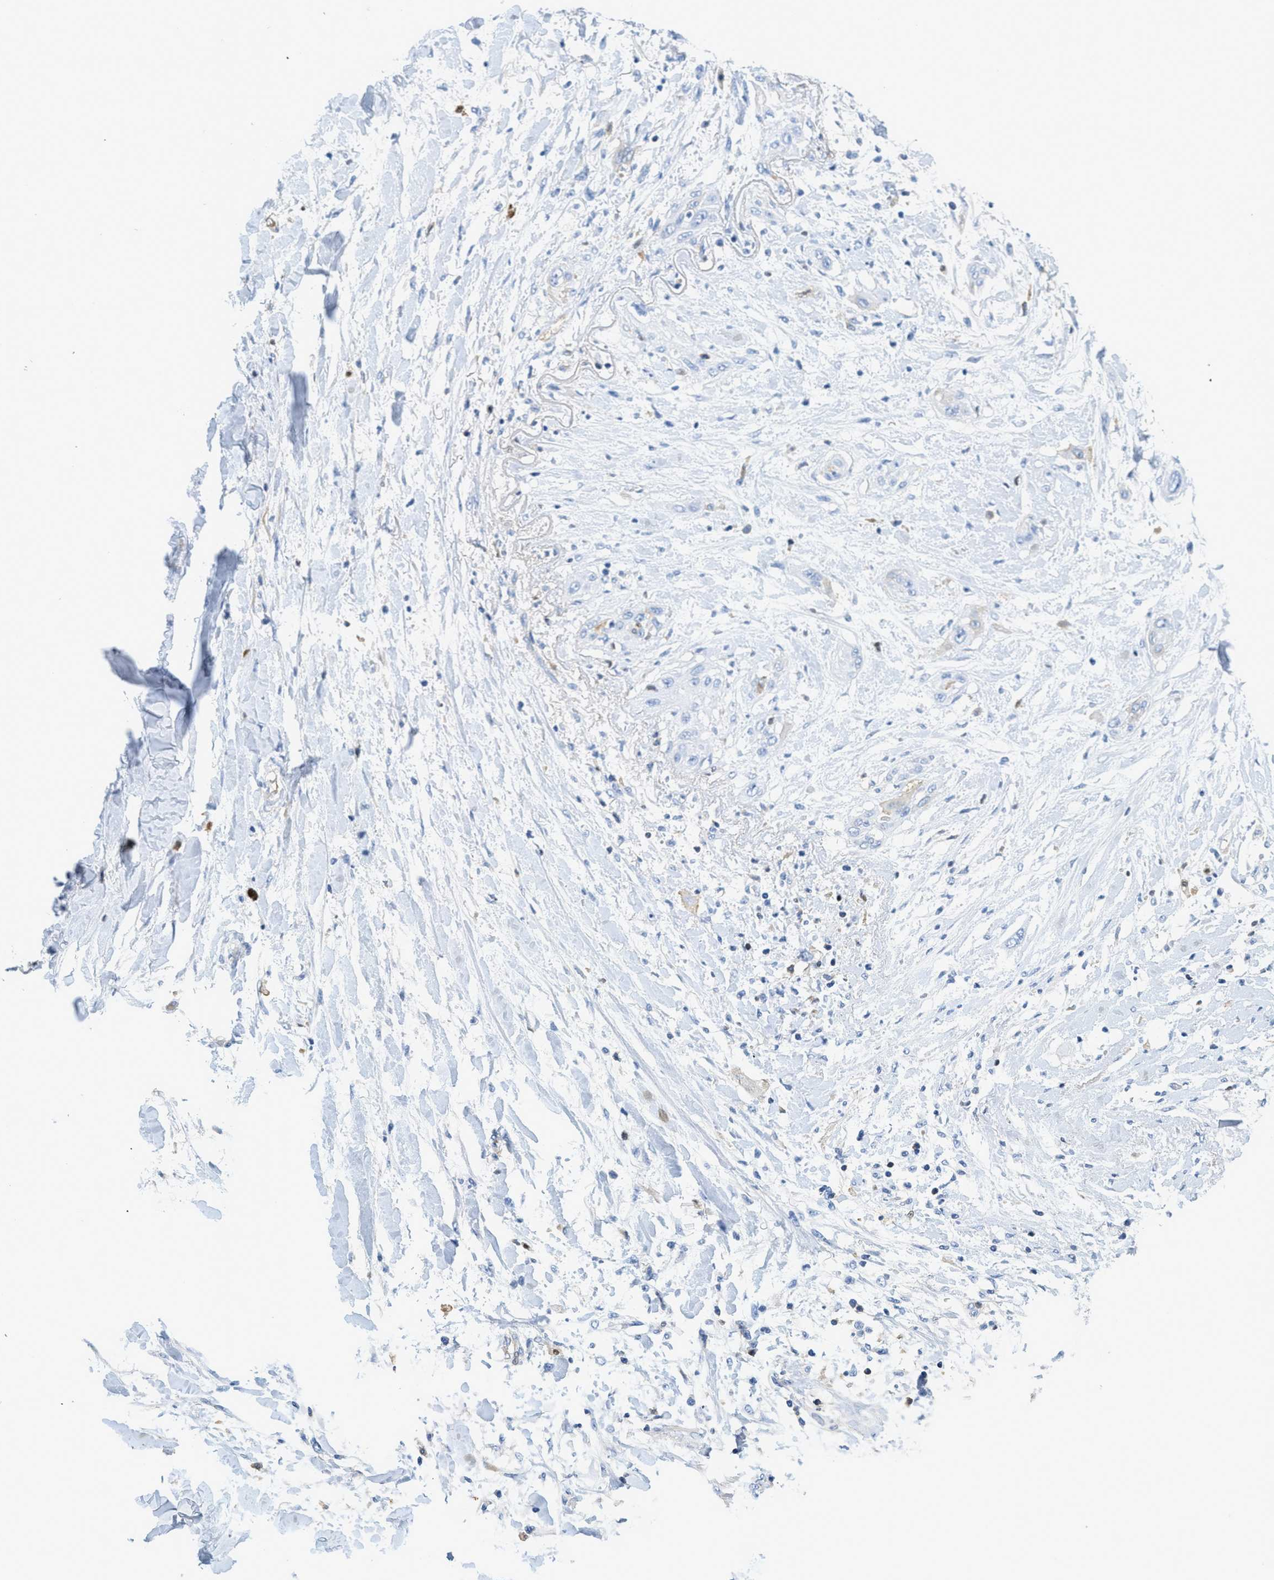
{"staining": {"intensity": "negative", "quantity": "none", "location": "none"}, "tissue": "lung cancer", "cell_type": "Tumor cells", "image_type": "cancer", "snomed": [{"axis": "morphology", "description": "Squamous cell carcinoma, NOS"}, {"axis": "topography", "description": "Lung"}], "caption": "Immunohistochemical staining of human lung cancer (squamous cell carcinoma) shows no significant staining in tumor cells. (Stains: DAB (3,3'-diaminobenzidine) IHC with hematoxylin counter stain, Microscopy: brightfield microscopy at high magnification).", "gene": "SERPINA1", "patient": {"sex": "female", "age": 47}}